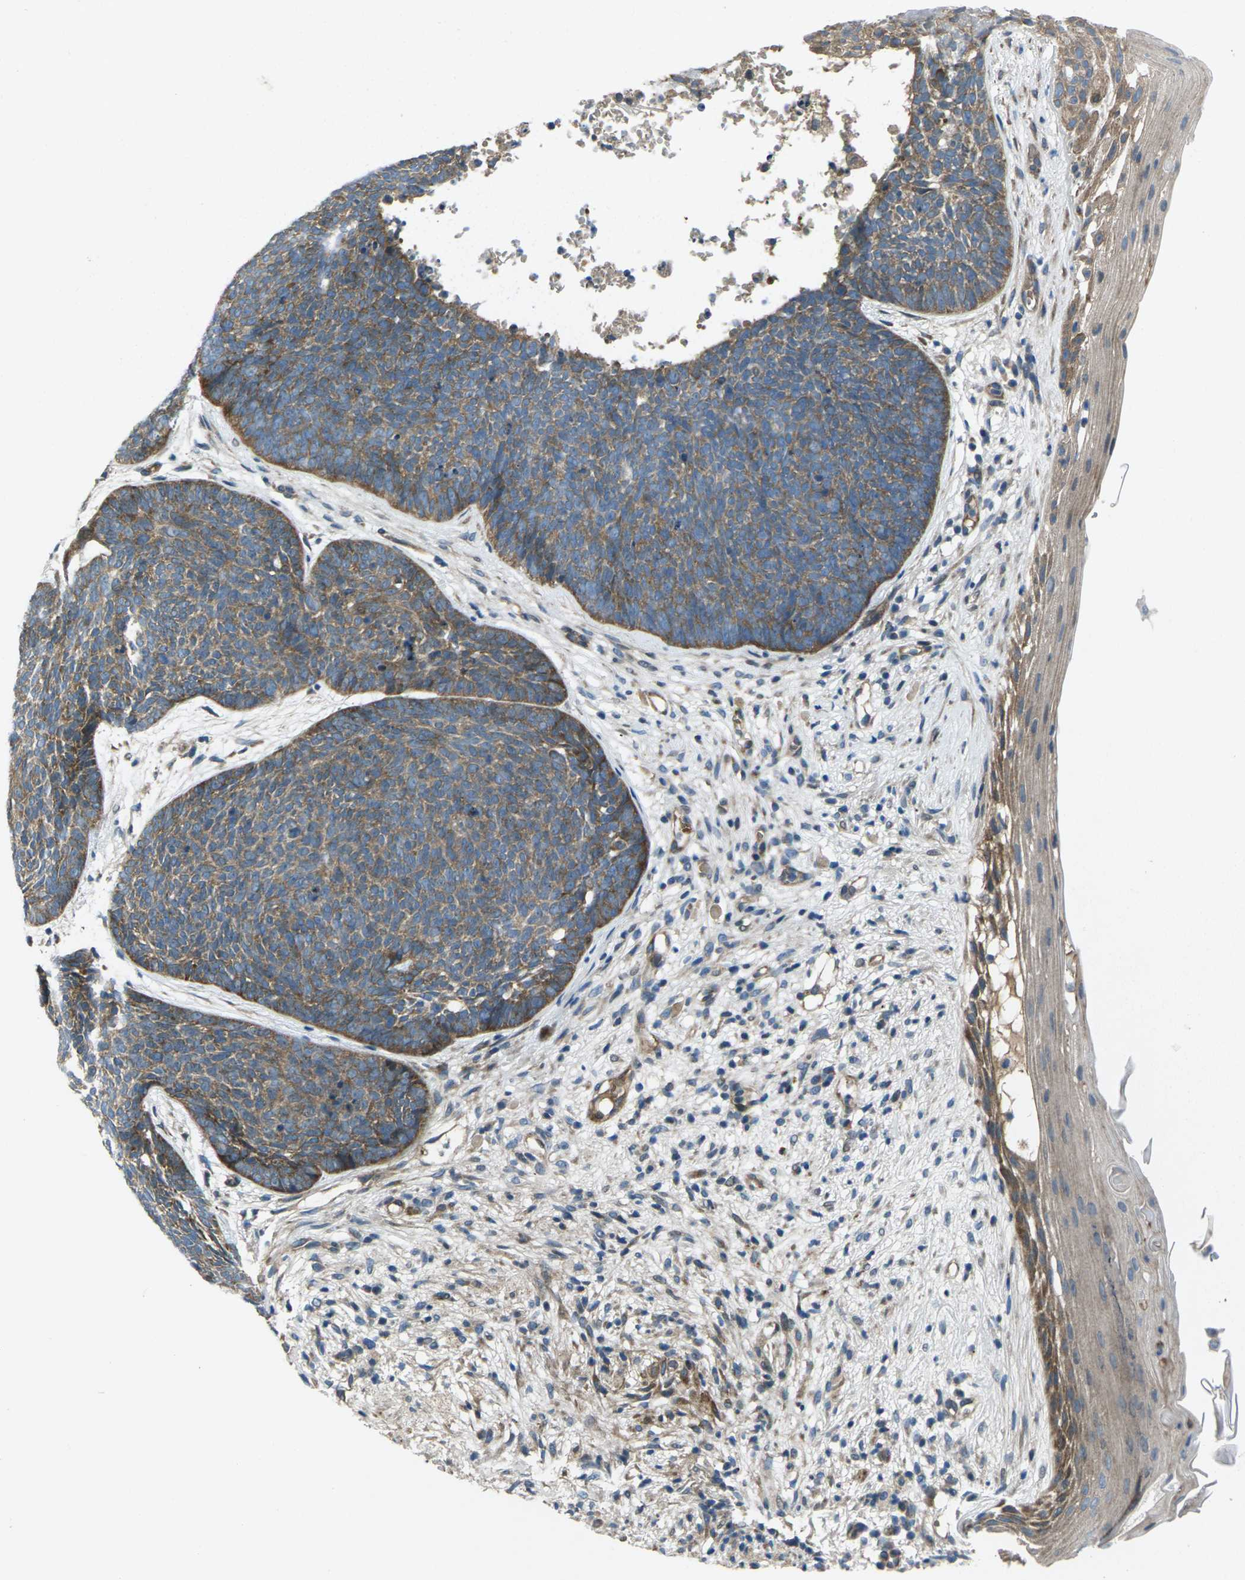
{"staining": {"intensity": "moderate", "quantity": ">75%", "location": "cytoplasmic/membranous"}, "tissue": "skin cancer", "cell_type": "Tumor cells", "image_type": "cancer", "snomed": [{"axis": "morphology", "description": "Basal cell carcinoma"}, {"axis": "topography", "description": "Skin"}], "caption": "A brown stain labels moderate cytoplasmic/membranous expression of a protein in human skin basal cell carcinoma tumor cells.", "gene": "EDNRA", "patient": {"sex": "female", "age": 70}}